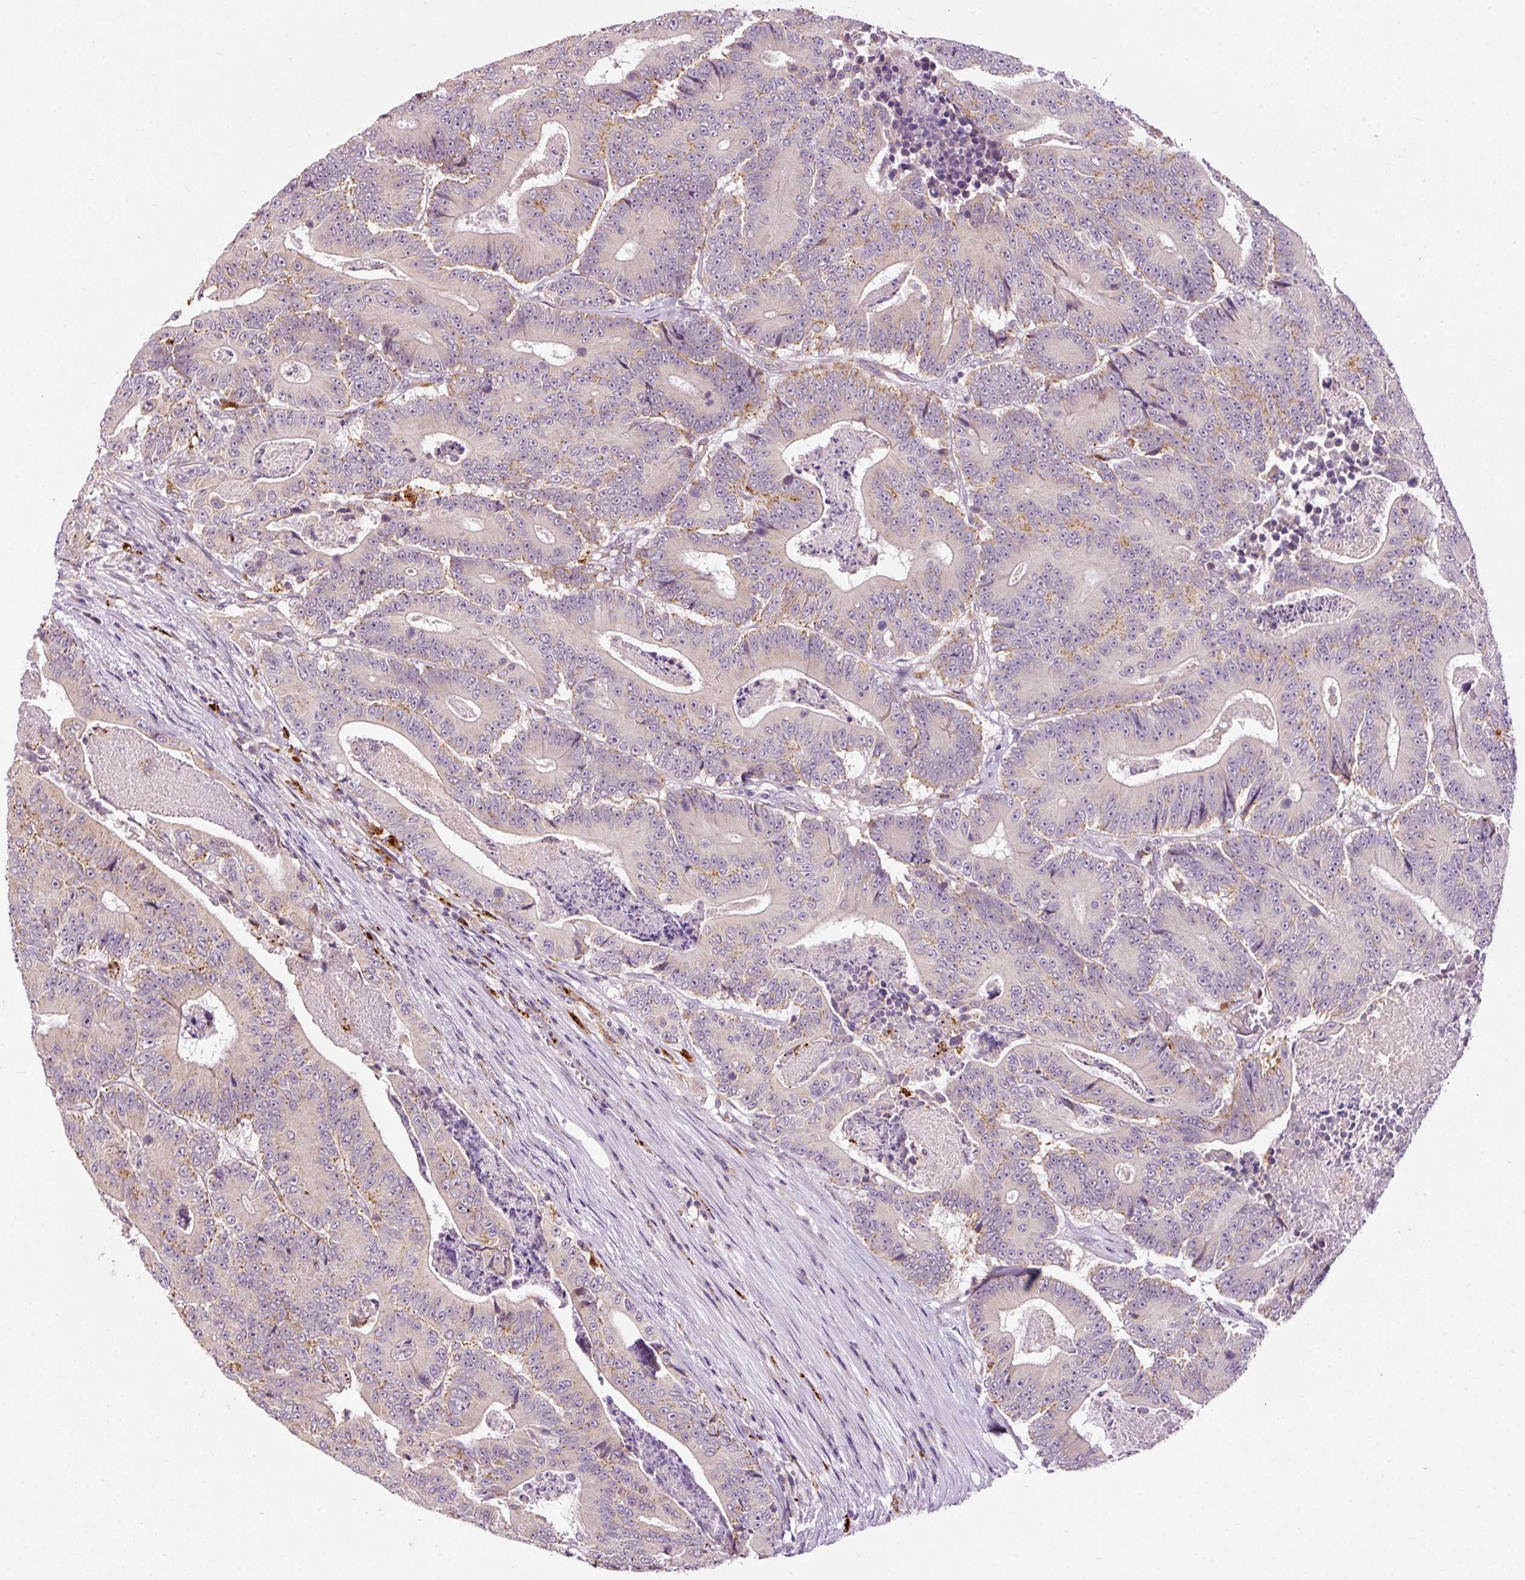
{"staining": {"intensity": "negative", "quantity": "none", "location": "none"}, "tissue": "colorectal cancer", "cell_type": "Tumor cells", "image_type": "cancer", "snomed": [{"axis": "morphology", "description": "Adenocarcinoma, NOS"}, {"axis": "topography", "description": "Colon"}], "caption": "A micrograph of human adenocarcinoma (colorectal) is negative for staining in tumor cells.", "gene": "ZNF639", "patient": {"sex": "male", "age": 83}}